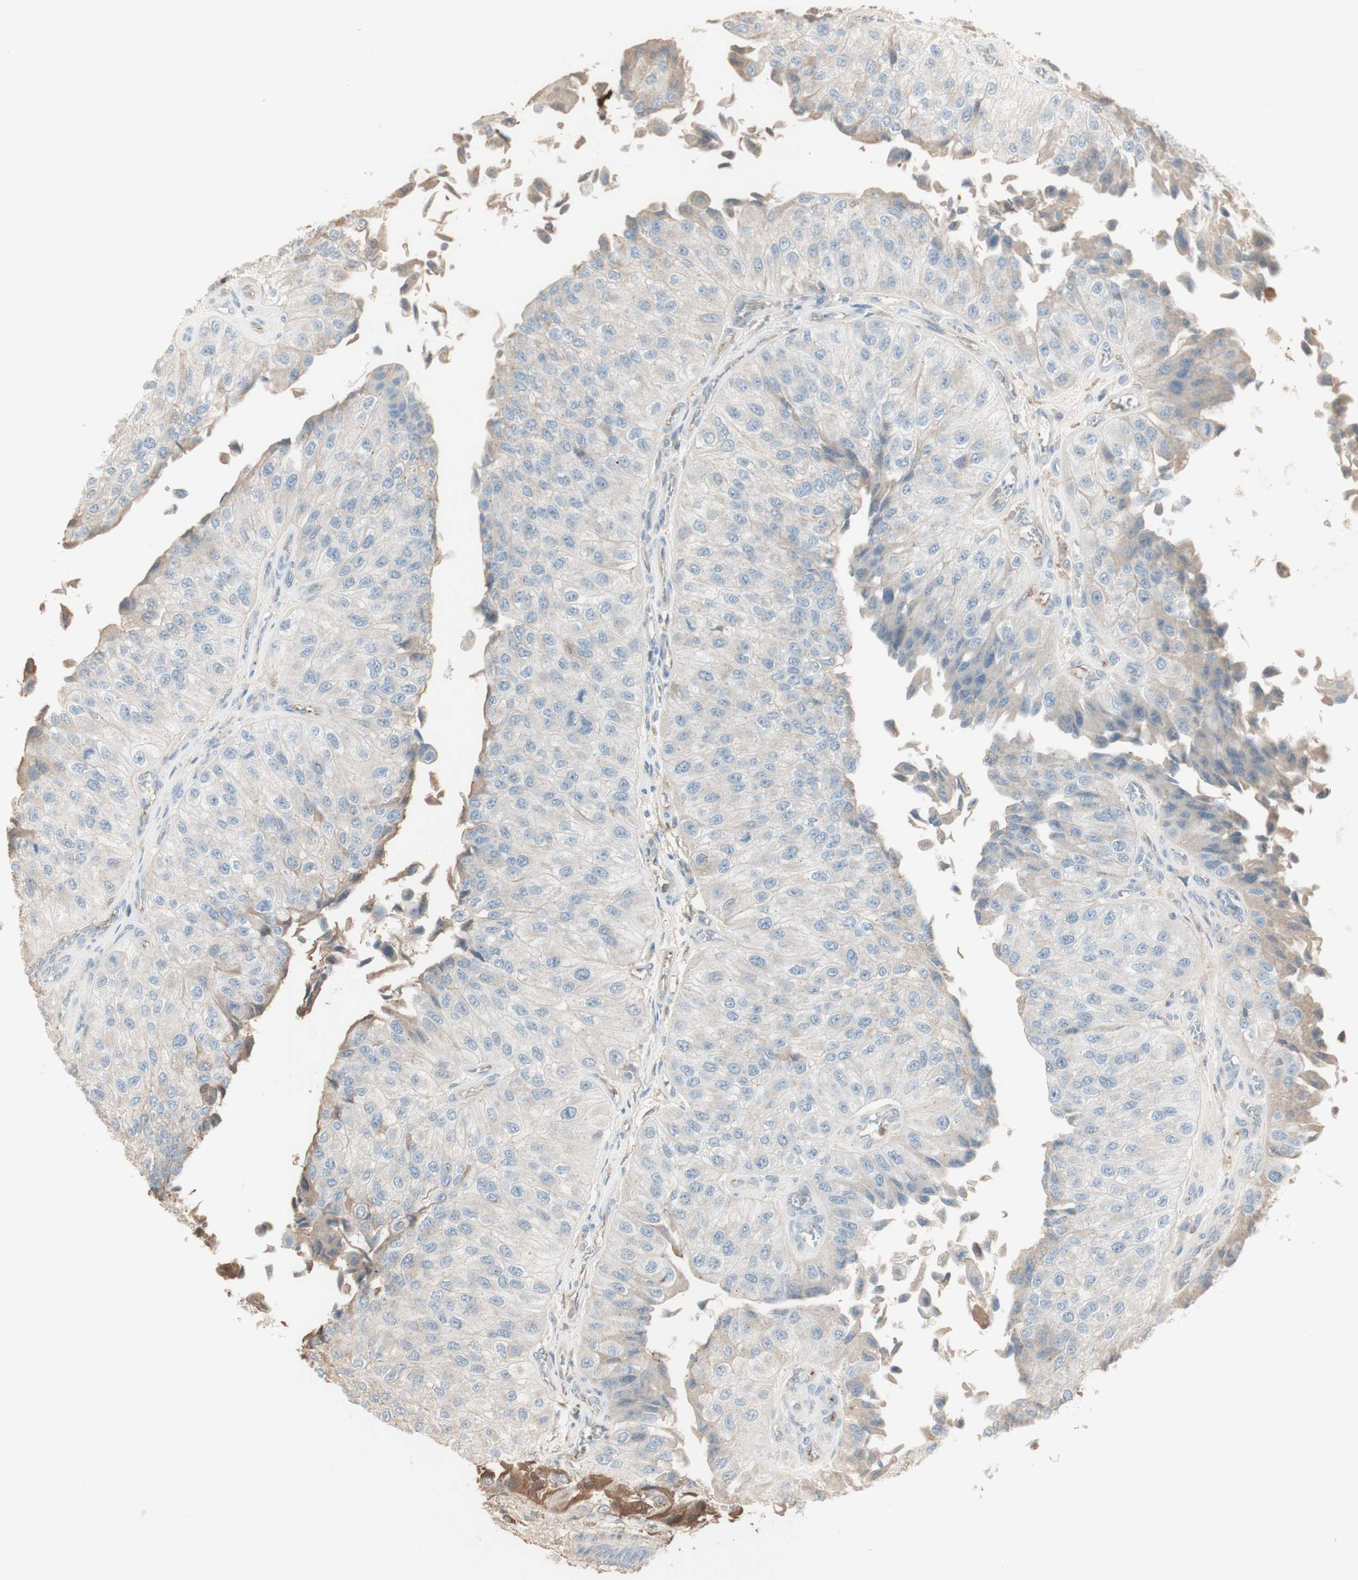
{"staining": {"intensity": "negative", "quantity": "none", "location": "none"}, "tissue": "urothelial cancer", "cell_type": "Tumor cells", "image_type": "cancer", "snomed": [{"axis": "morphology", "description": "Urothelial carcinoma, High grade"}, {"axis": "topography", "description": "Kidney"}, {"axis": "topography", "description": "Urinary bladder"}], "caption": "This is a image of immunohistochemistry (IHC) staining of urothelial cancer, which shows no positivity in tumor cells.", "gene": "IFNG", "patient": {"sex": "male", "age": 77}}